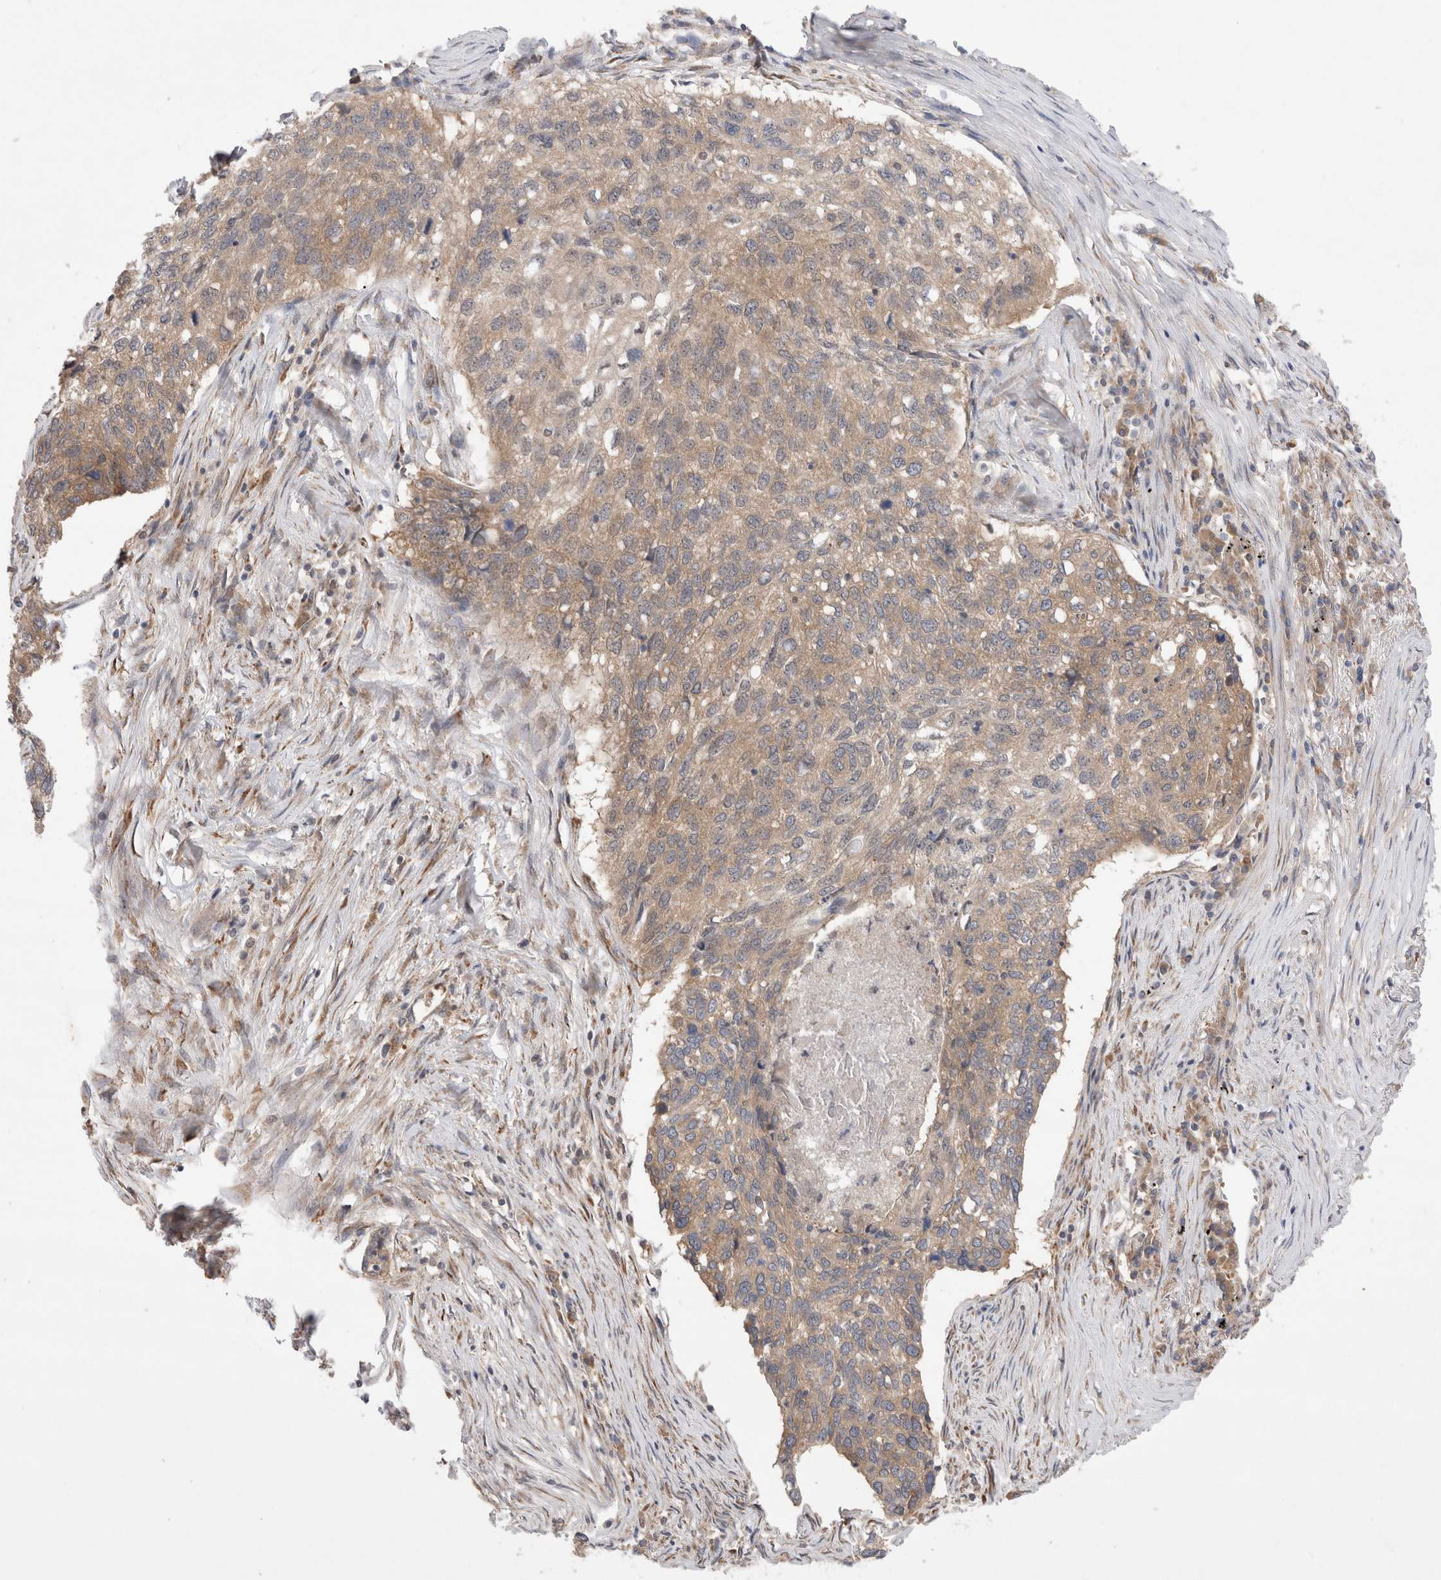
{"staining": {"intensity": "weak", "quantity": ">75%", "location": "cytoplasmic/membranous"}, "tissue": "lung cancer", "cell_type": "Tumor cells", "image_type": "cancer", "snomed": [{"axis": "morphology", "description": "Squamous cell carcinoma, NOS"}, {"axis": "topography", "description": "Lung"}], "caption": "Immunohistochemical staining of human lung cancer displays low levels of weak cytoplasmic/membranous positivity in approximately >75% of tumor cells. (IHC, brightfield microscopy, high magnification).", "gene": "EIF3E", "patient": {"sex": "female", "age": 63}}